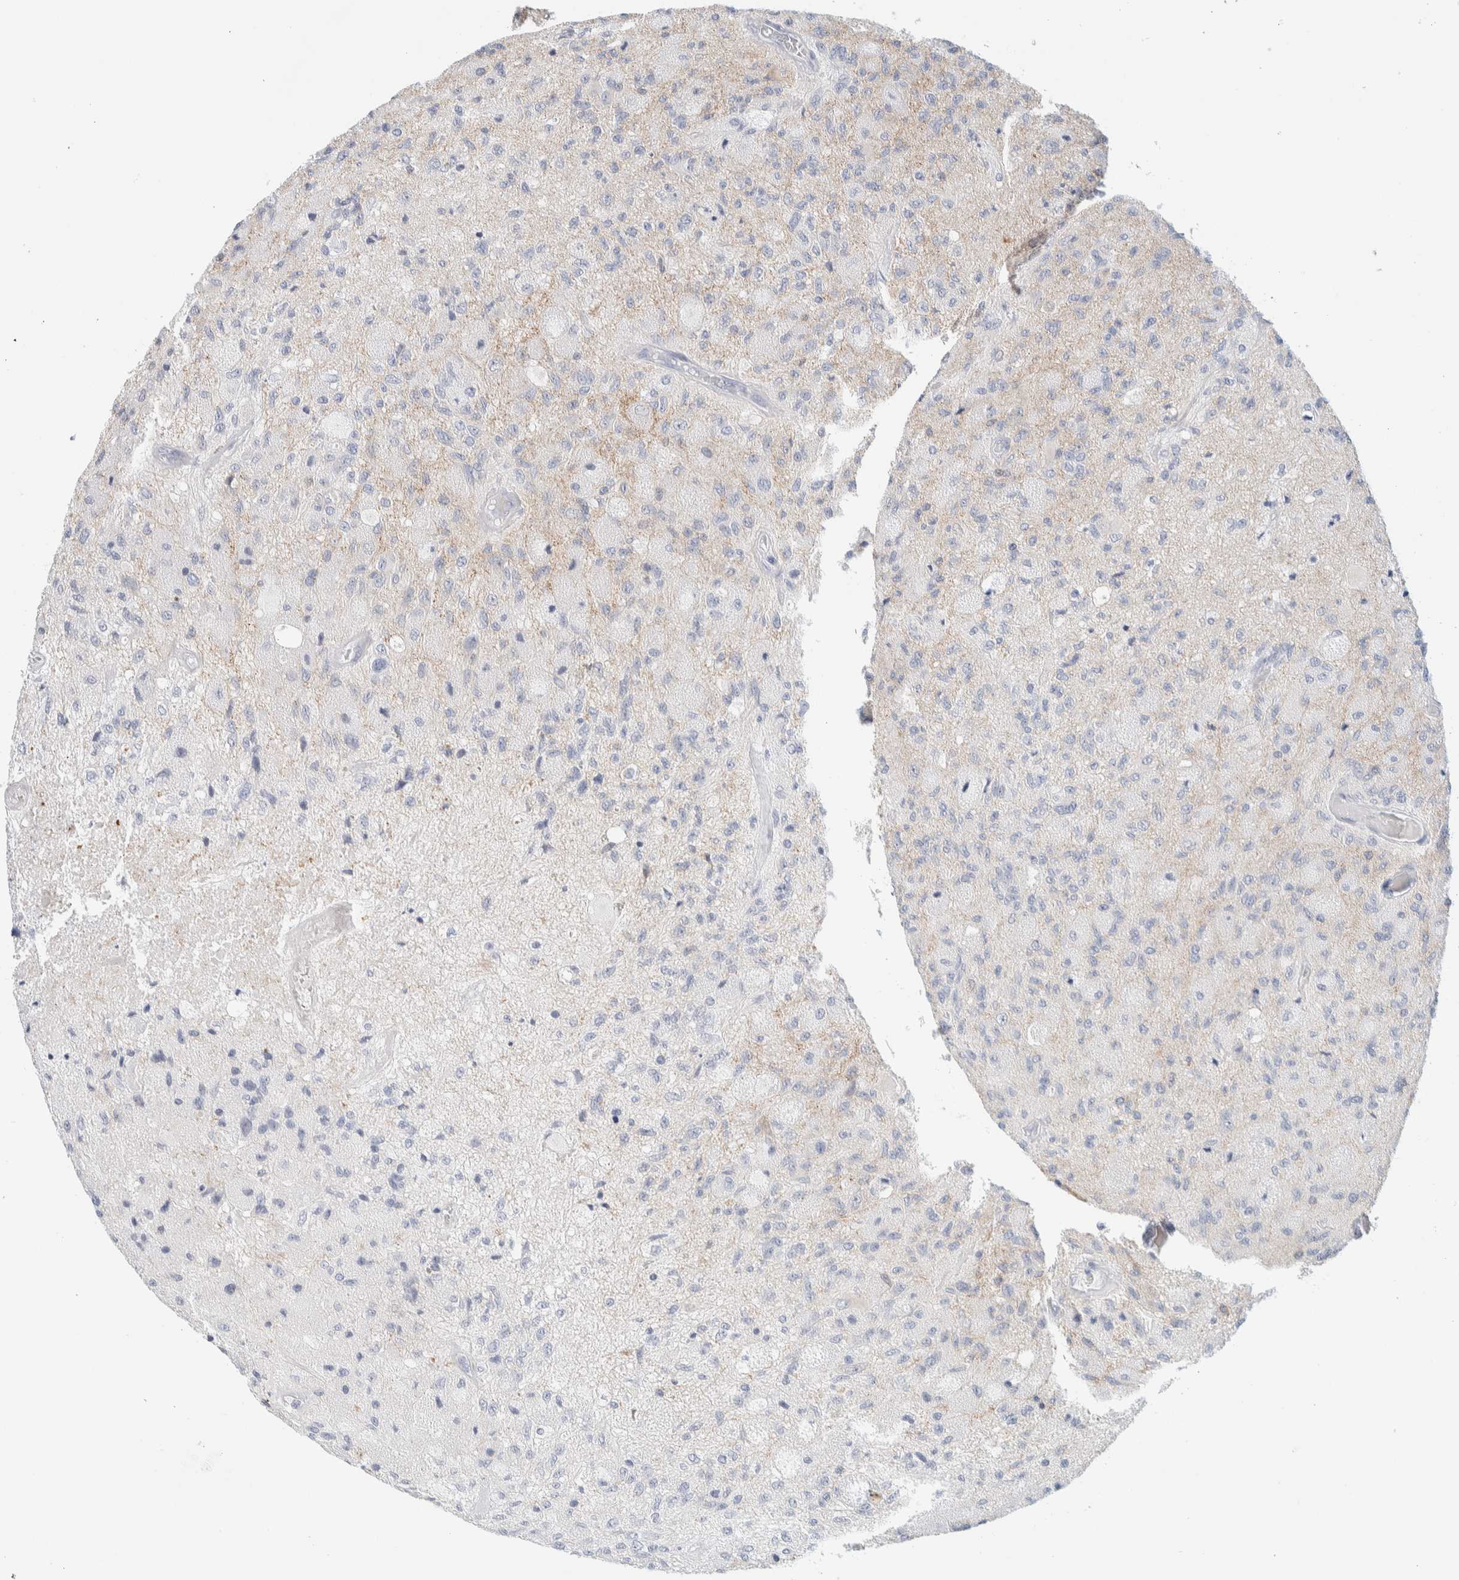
{"staining": {"intensity": "negative", "quantity": "none", "location": "none"}, "tissue": "glioma", "cell_type": "Tumor cells", "image_type": "cancer", "snomed": [{"axis": "morphology", "description": "Normal tissue, NOS"}, {"axis": "morphology", "description": "Glioma, malignant, High grade"}, {"axis": "topography", "description": "Cerebral cortex"}], "caption": "Immunohistochemical staining of human malignant high-grade glioma reveals no significant expression in tumor cells.", "gene": "ATCAY", "patient": {"sex": "male", "age": 77}}